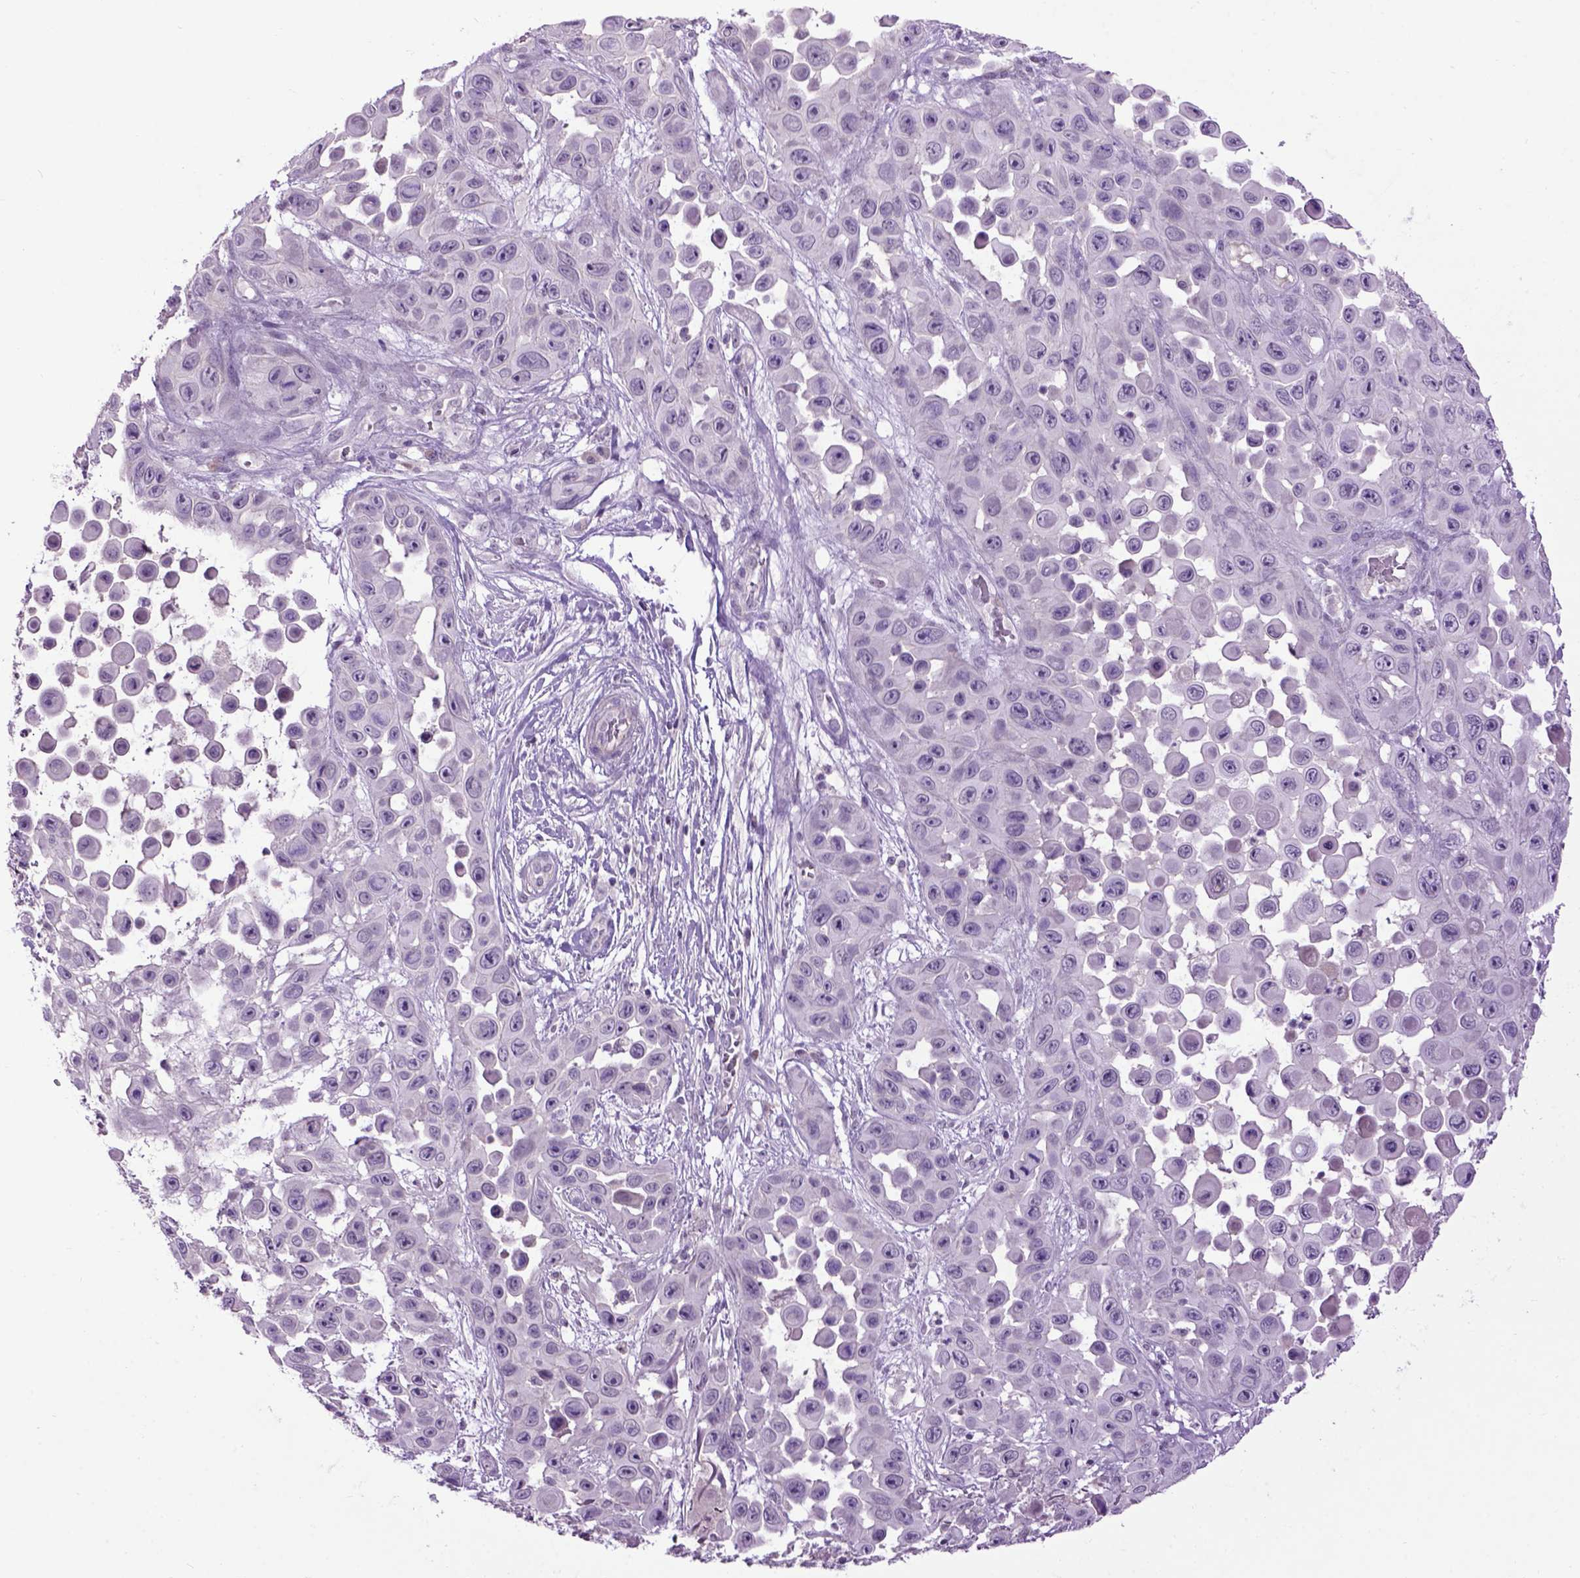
{"staining": {"intensity": "negative", "quantity": "none", "location": "none"}, "tissue": "skin cancer", "cell_type": "Tumor cells", "image_type": "cancer", "snomed": [{"axis": "morphology", "description": "Squamous cell carcinoma, NOS"}, {"axis": "topography", "description": "Skin"}], "caption": "This image is of skin cancer stained with immunohistochemistry (IHC) to label a protein in brown with the nuclei are counter-stained blue. There is no expression in tumor cells.", "gene": "EMILIN3", "patient": {"sex": "male", "age": 81}}